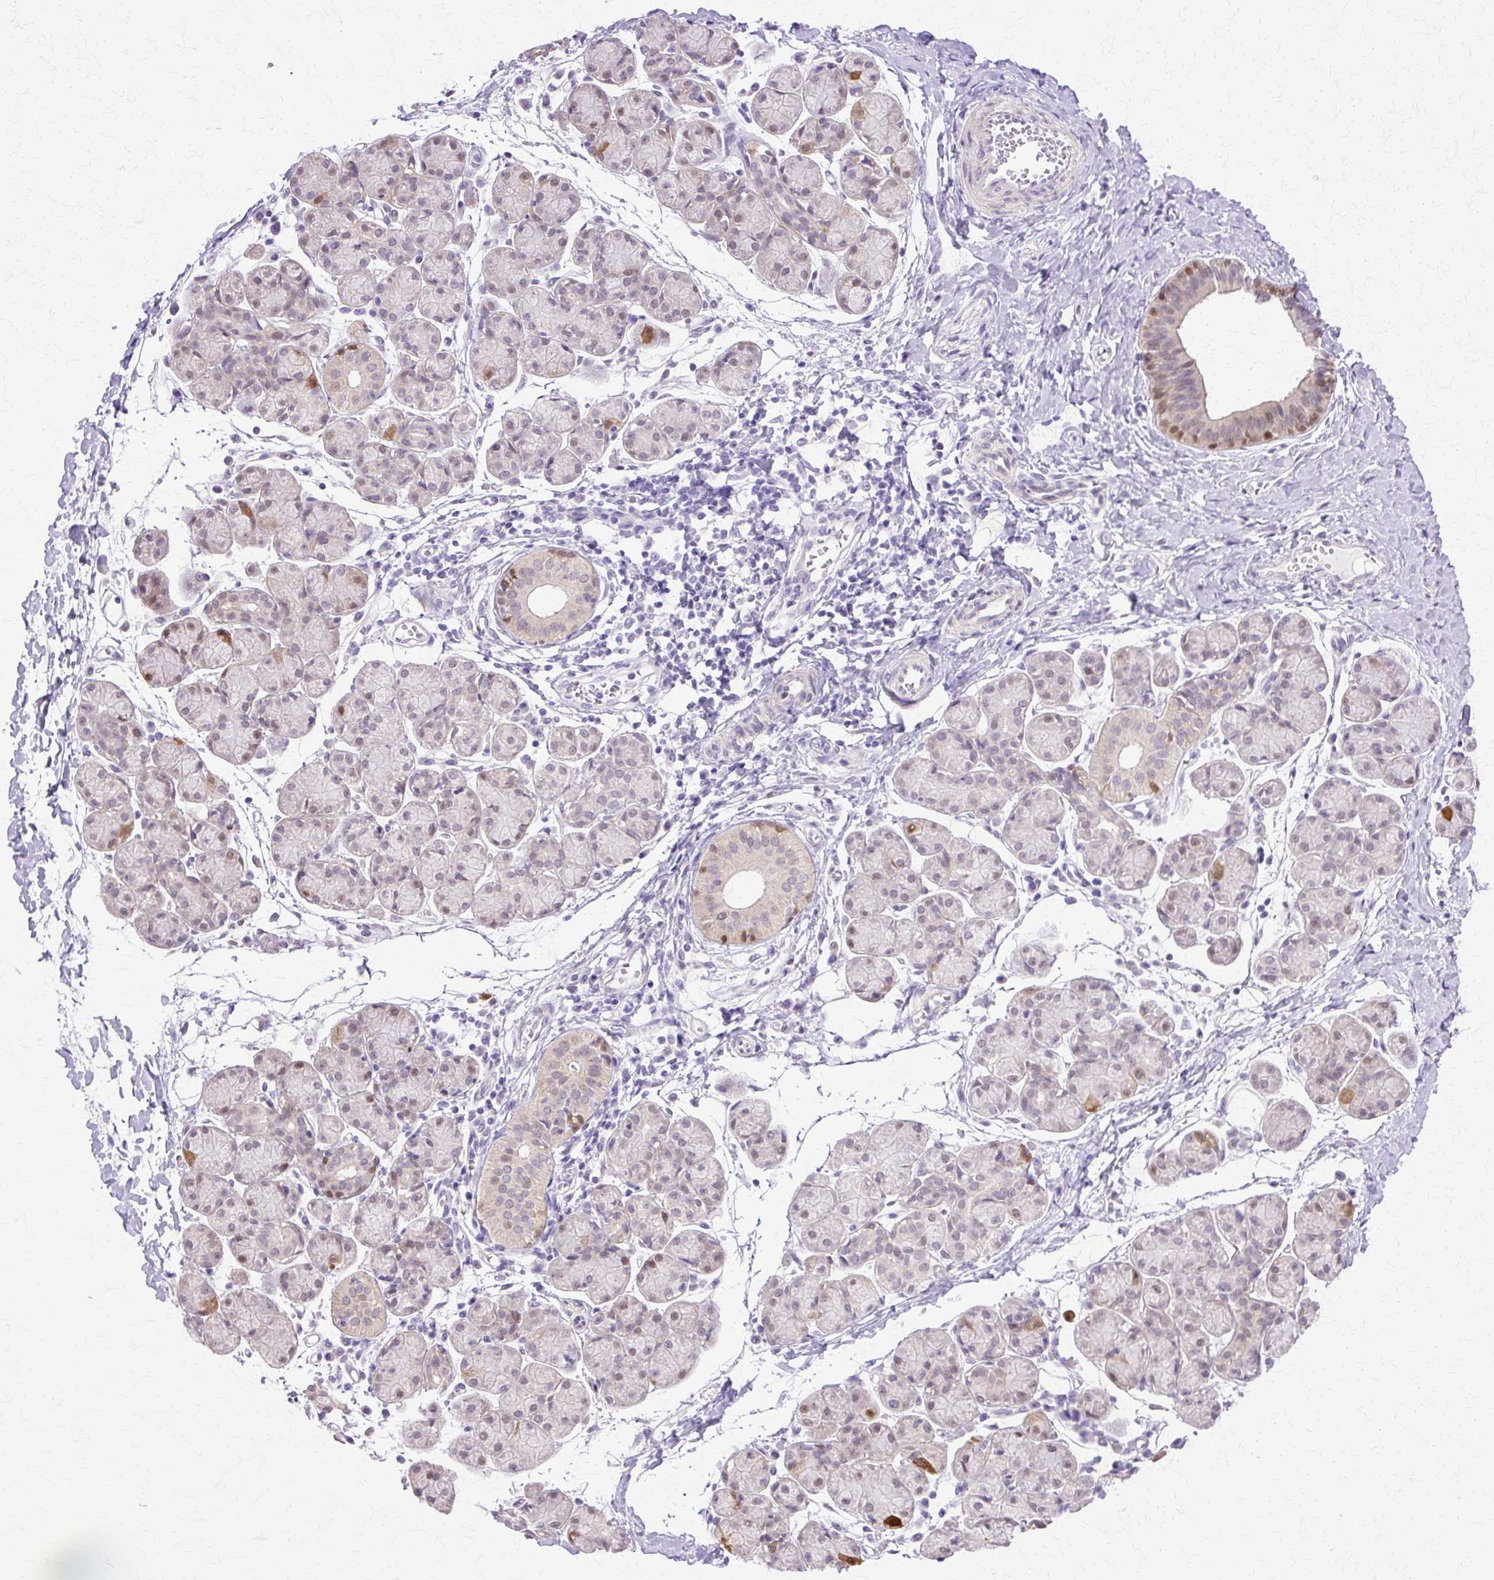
{"staining": {"intensity": "moderate", "quantity": "<25%", "location": "cytoplasmic/membranous,nuclear"}, "tissue": "salivary gland", "cell_type": "Glandular cells", "image_type": "normal", "snomed": [{"axis": "morphology", "description": "Normal tissue, NOS"}, {"axis": "morphology", "description": "Inflammation, NOS"}, {"axis": "topography", "description": "Lymph node"}, {"axis": "topography", "description": "Salivary gland"}], "caption": "Protein expression by immunohistochemistry (IHC) exhibits moderate cytoplasmic/membranous,nuclear expression in approximately <25% of glandular cells in unremarkable salivary gland. (DAB (3,3'-diaminobenzidine) = brown stain, brightfield microscopy at high magnification).", "gene": "HSPA1A", "patient": {"sex": "male", "age": 3}}